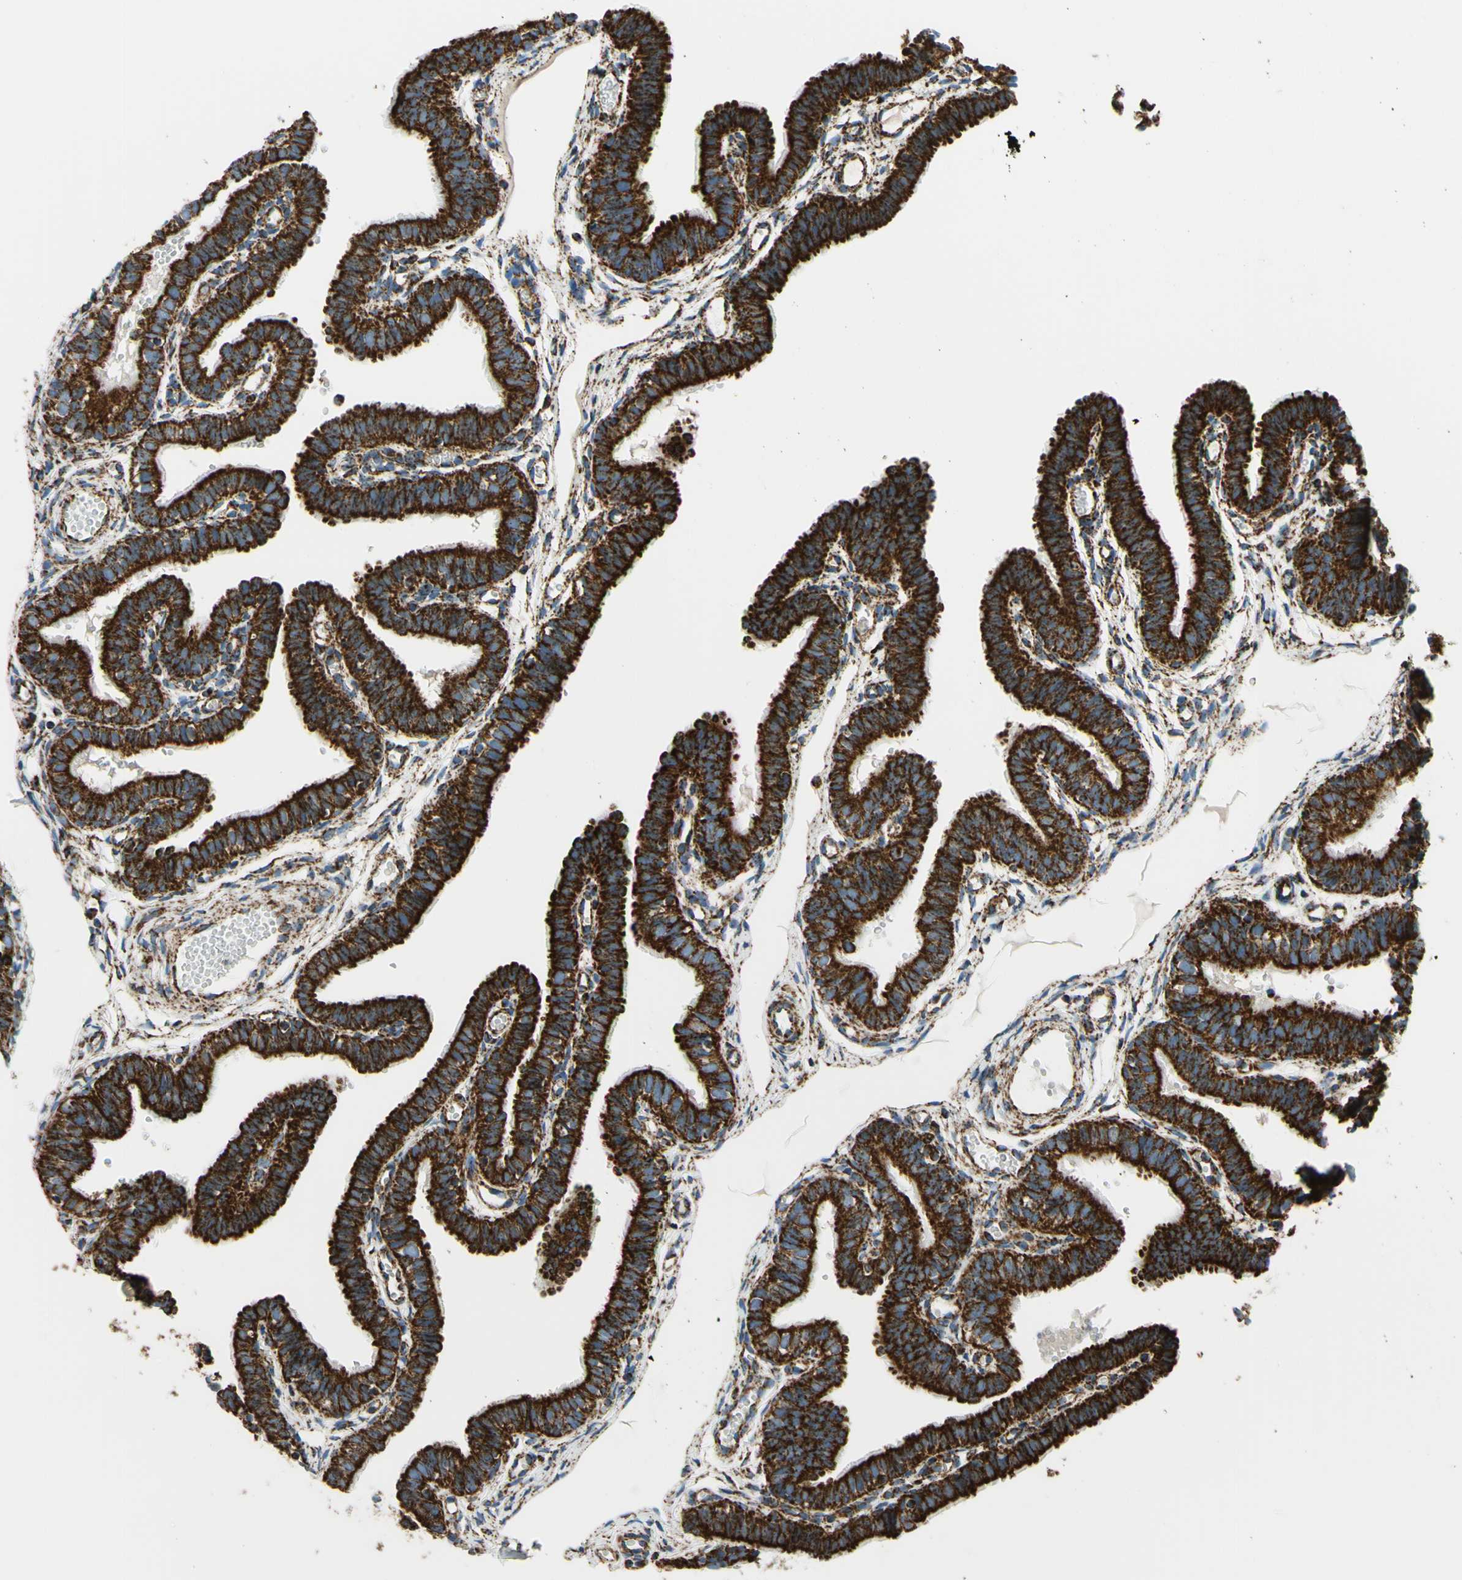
{"staining": {"intensity": "strong", "quantity": ">75%", "location": "cytoplasmic/membranous"}, "tissue": "fallopian tube", "cell_type": "Glandular cells", "image_type": "normal", "snomed": [{"axis": "morphology", "description": "Normal tissue, NOS"}, {"axis": "topography", "description": "Fallopian tube"}, {"axis": "topography", "description": "Placenta"}], "caption": "High-power microscopy captured an immunohistochemistry (IHC) photomicrograph of unremarkable fallopian tube, revealing strong cytoplasmic/membranous expression in about >75% of glandular cells.", "gene": "MAVS", "patient": {"sex": "female", "age": 34}}